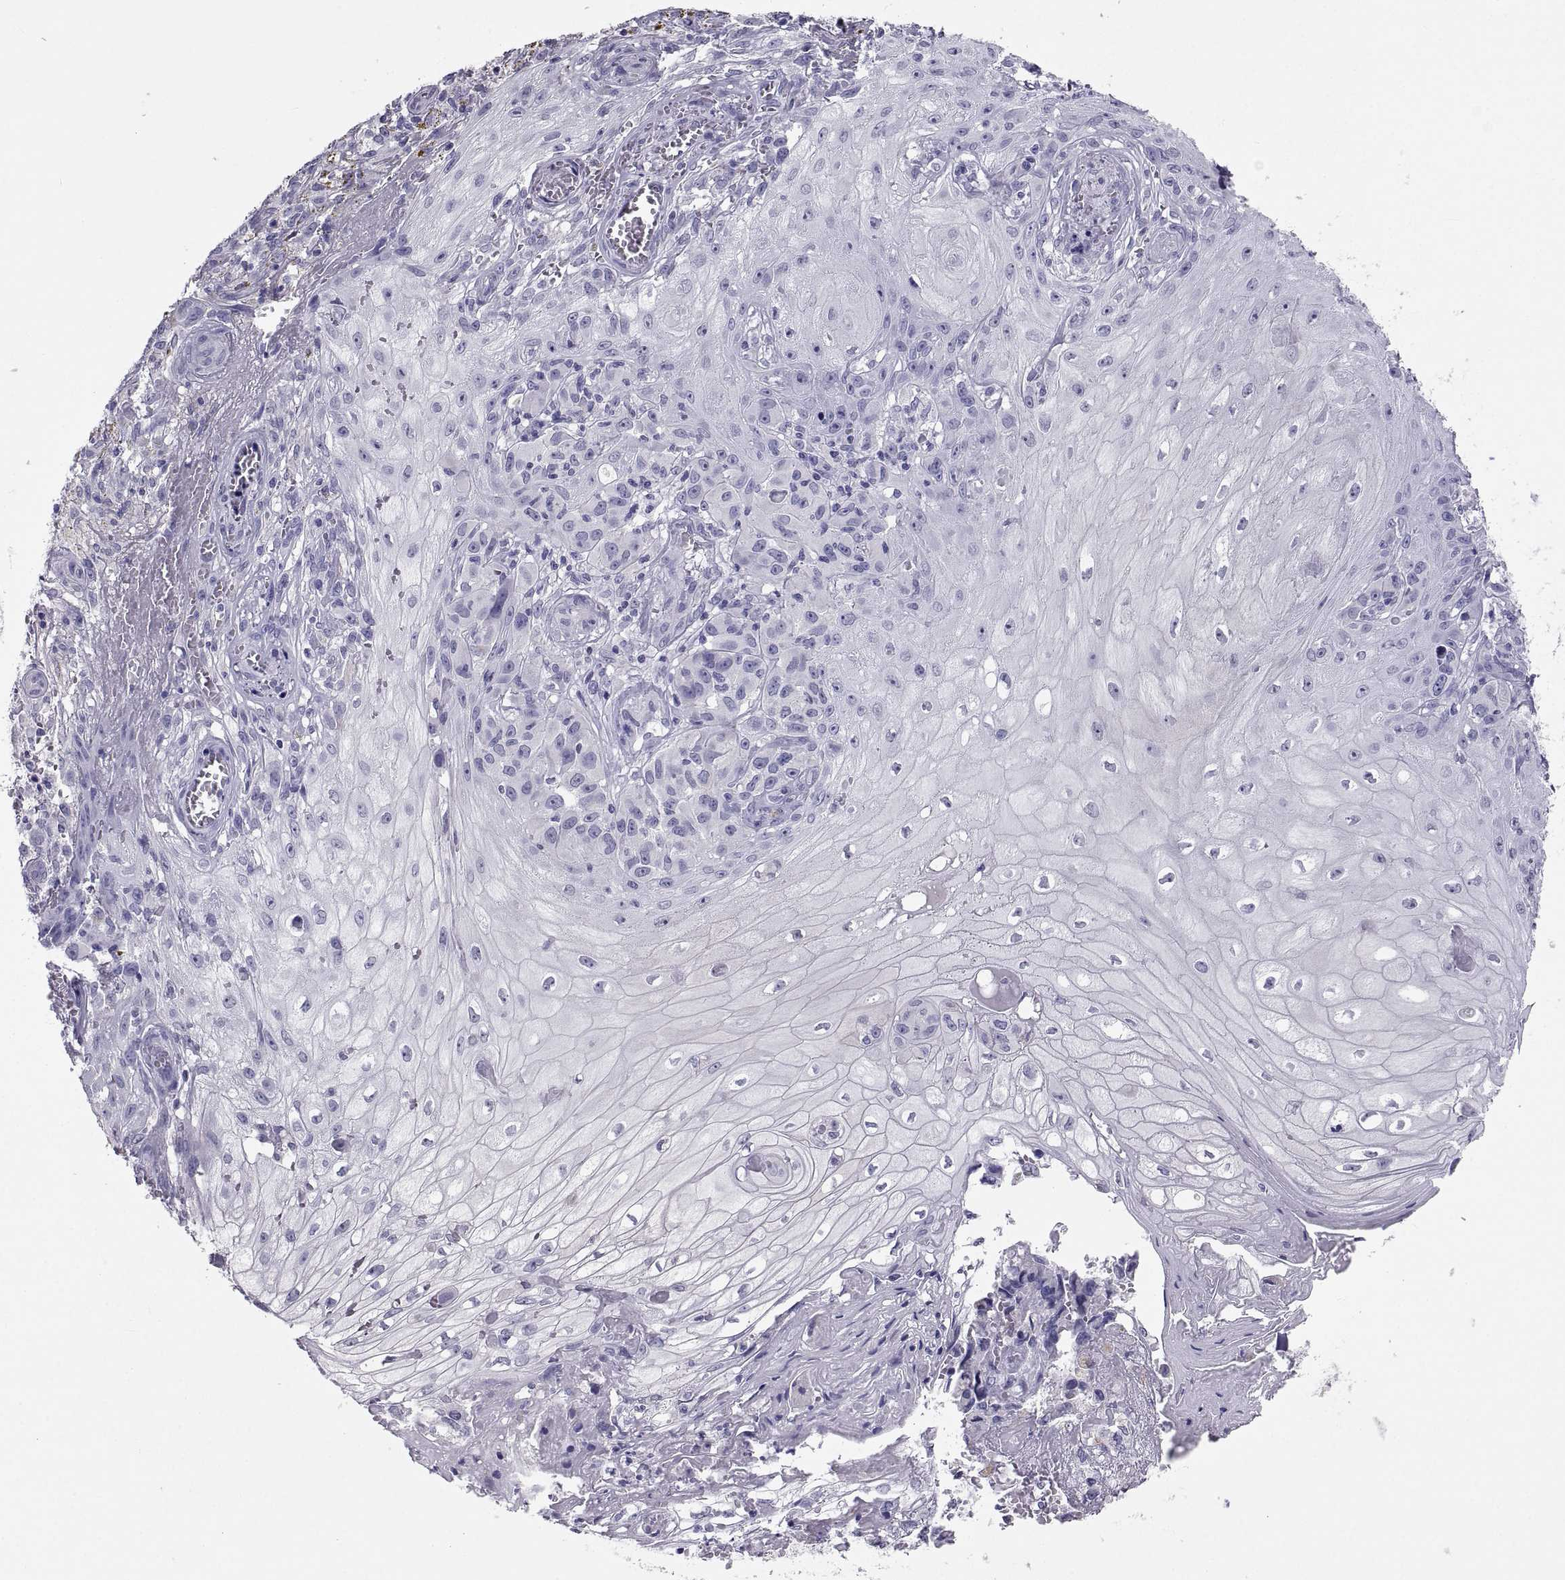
{"staining": {"intensity": "negative", "quantity": "none", "location": "none"}, "tissue": "melanoma", "cell_type": "Tumor cells", "image_type": "cancer", "snomed": [{"axis": "morphology", "description": "Malignant melanoma, NOS"}, {"axis": "topography", "description": "Skin"}], "caption": "Immunohistochemistry (IHC) micrograph of neoplastic tissue: melanoma stained with DAB demonstrates no significant protein positivity in tumor cells. Brightfield microscopy of immunohistochemistry (IHC) stained with DAB (brown) and hematoxylin (blue), captured at high magnification.", "gene": "IGSF1", "patient": {"sex": "female", "age": 53}}